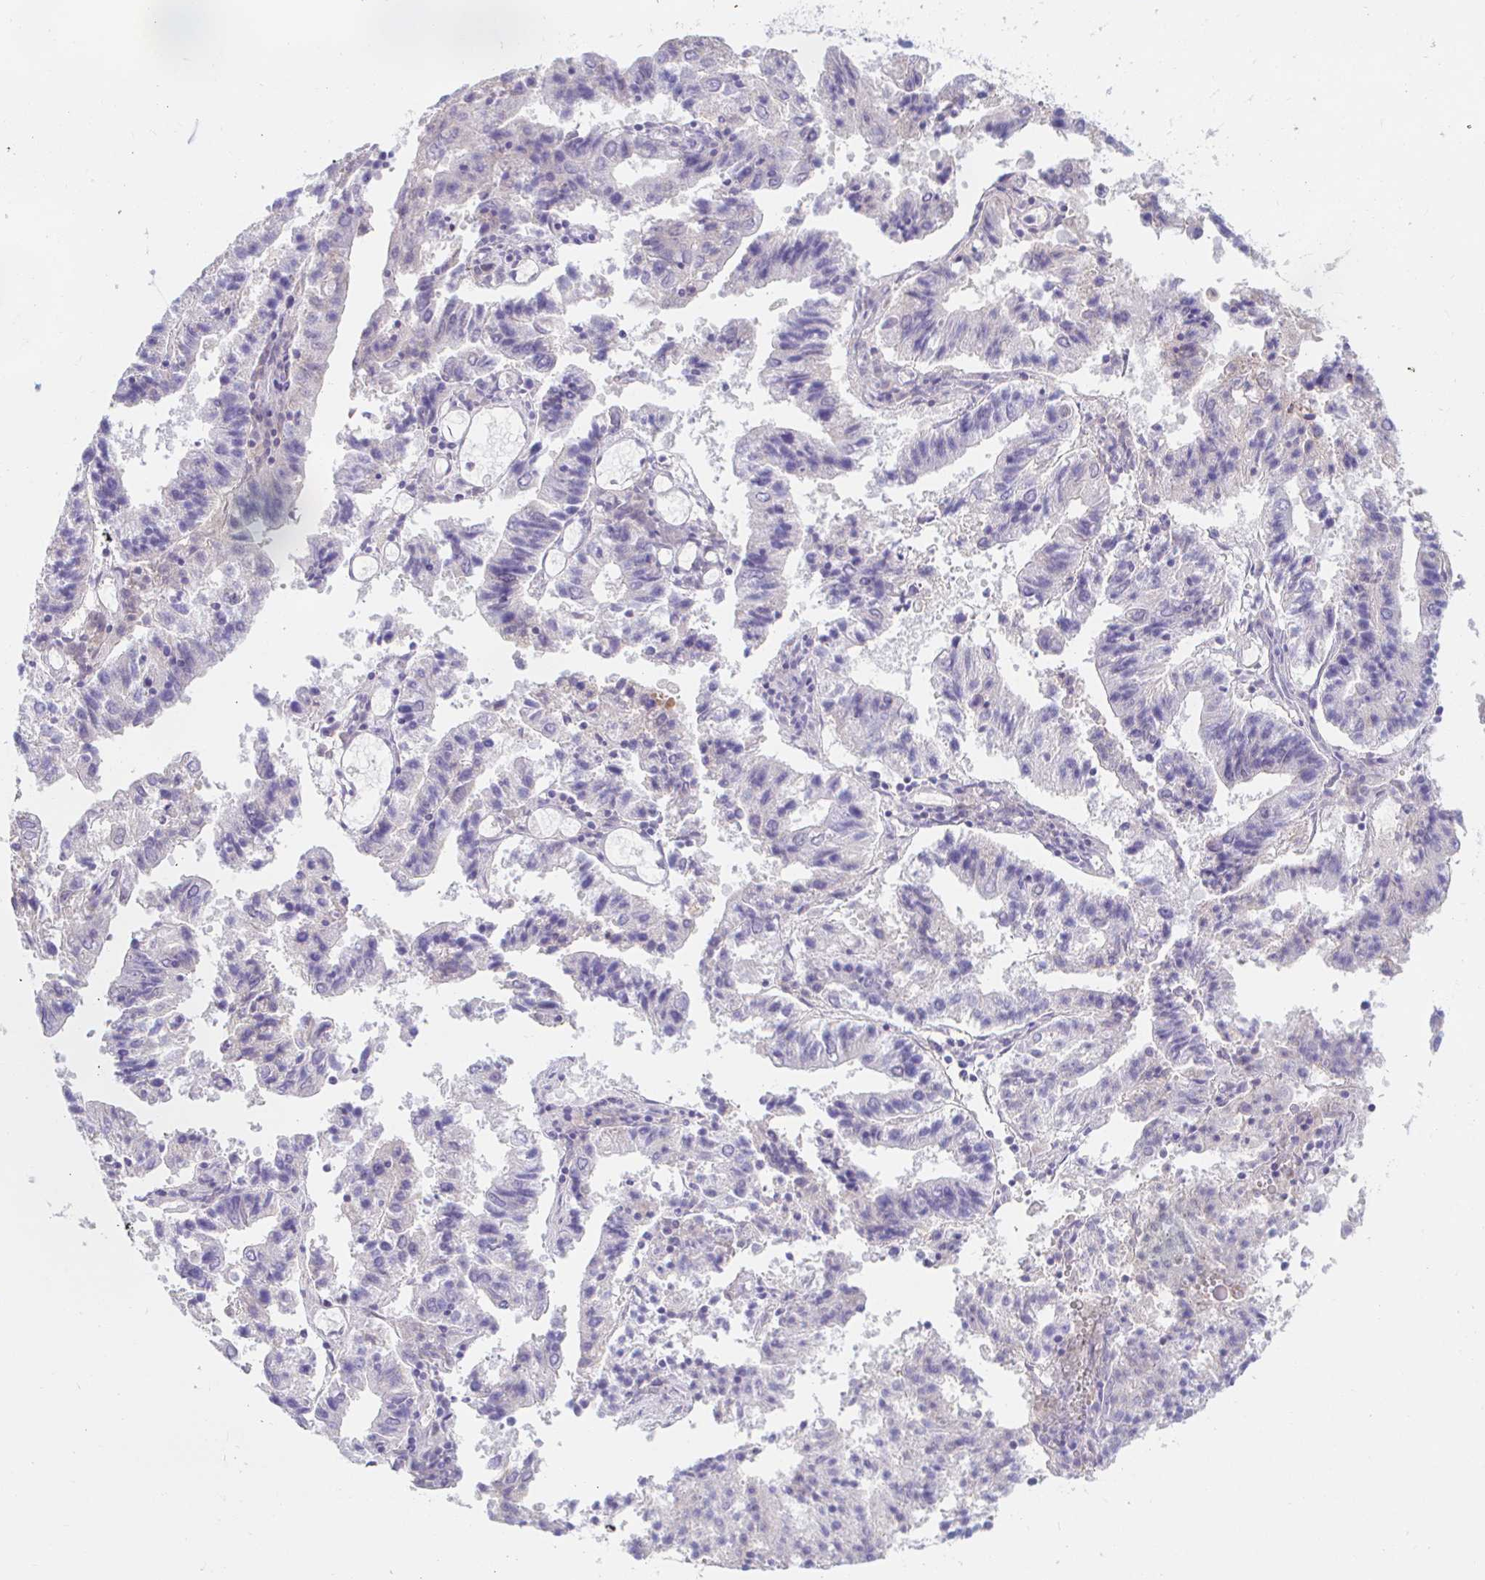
{"staining": {"intensity": "negative", "quantity": "none", "location": "none"}, "tissue": "endometrial cancer", "cell_type": "Tumor cells", "image_type": "cancer", "snomed": [{"axis": "morphology", "description": "Adenocarcinoma, NOS"}, {"axis": "topography", "description": "Endometrium"}], "caption": "Endometrial cancer was stained to show a protein in brown. There is no significant staining in tumor cells. (DAB (3,3'-diaminobenzidine) immunohistochemistry, high magnification).", "gene": "TEX44", "patient": {"sex": "female", "age": 82}}